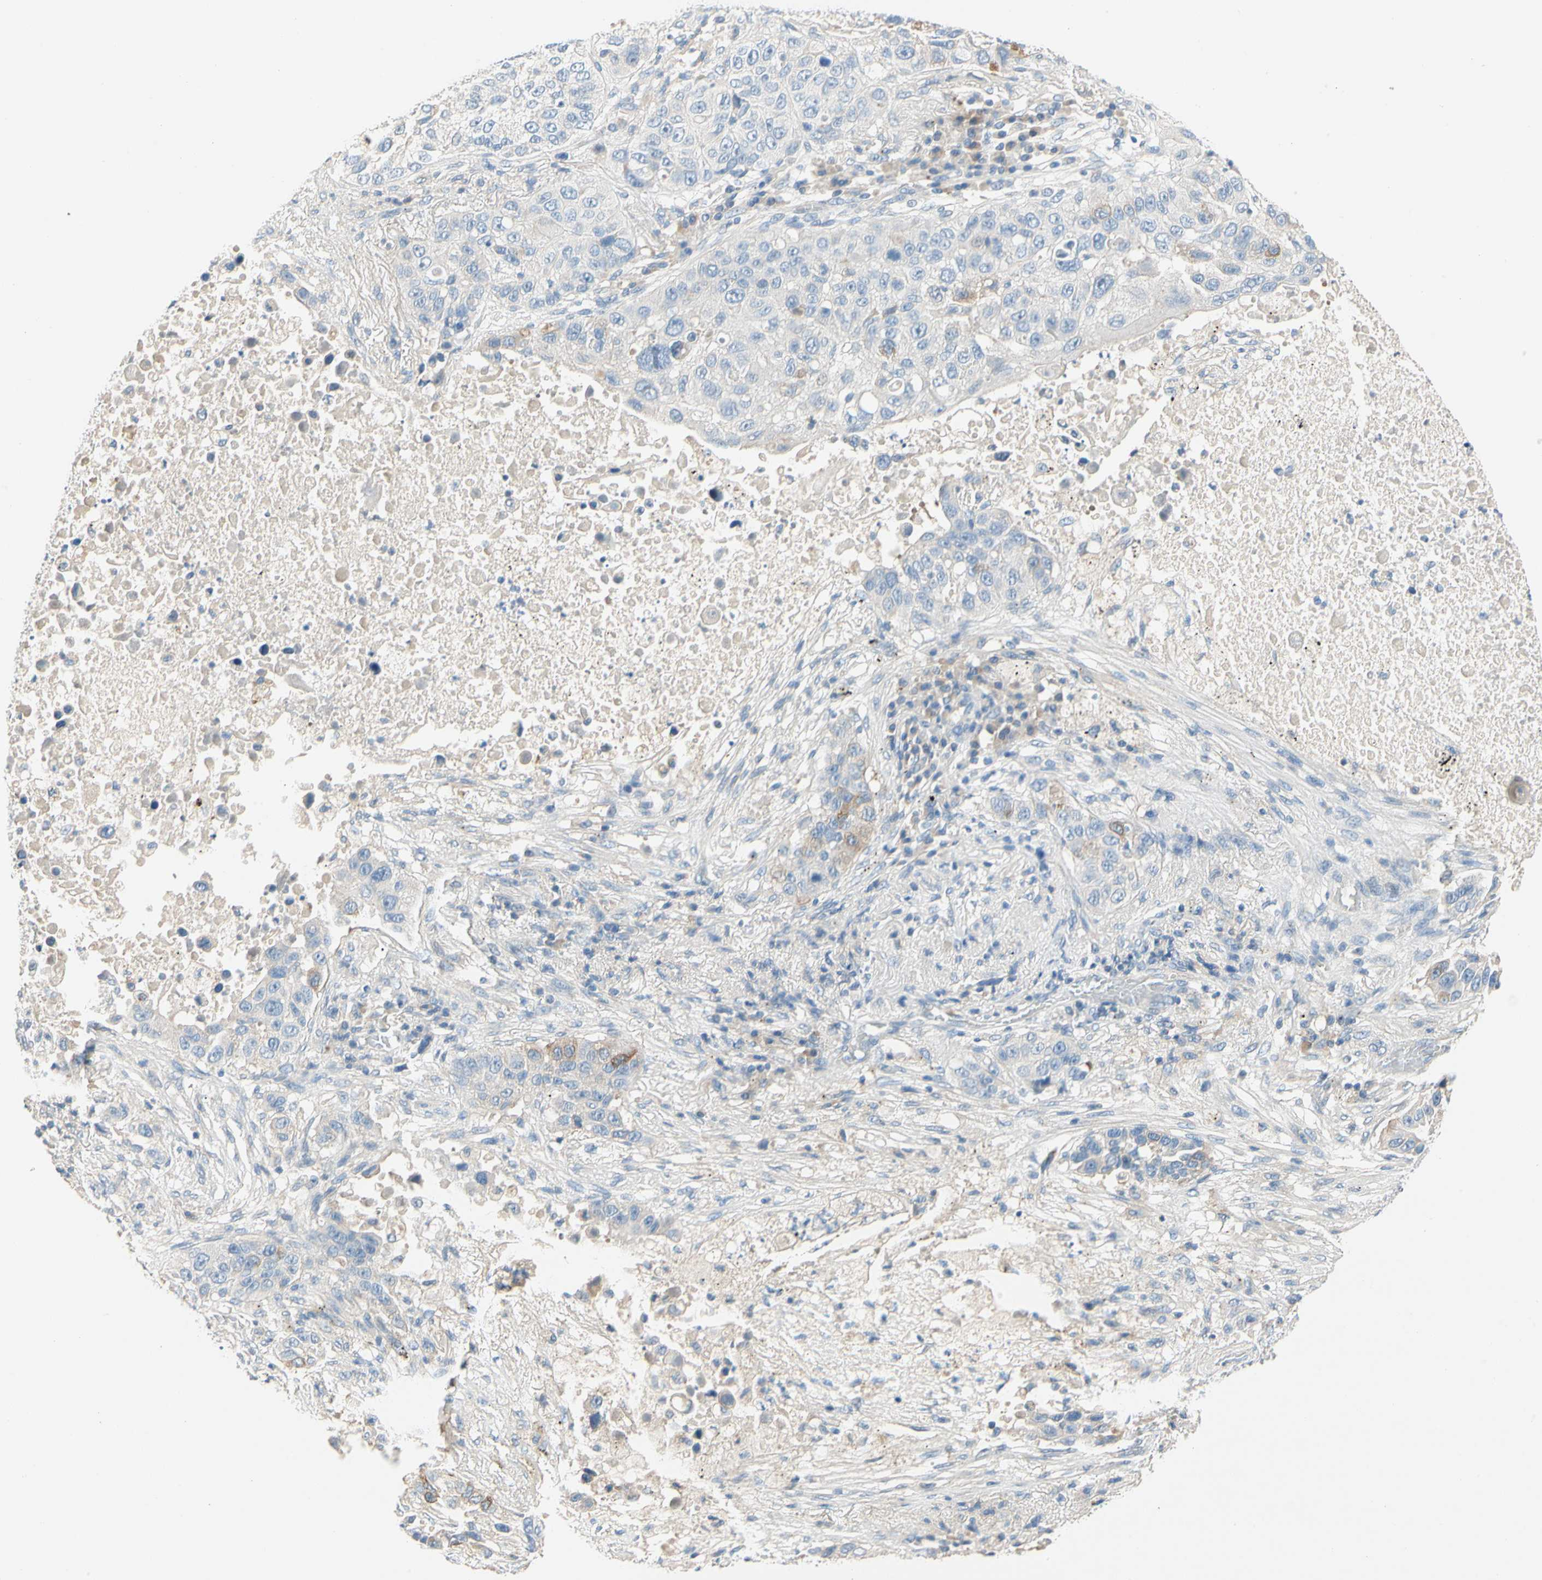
{"staining": {"intensity": "moderate", "quantity": "<25%", "location": "cytoplasmic/membranous"}, "tissue": "lung cancer", "cell_type": "Tumor cells", "image_type": "cancer", "snomed": [{"axis": "morphology", "description": "Squamous cell carcinoma, NOS"}, {"axis": "topography", "description": "Lung"}], "caption": "Protein expression by immunohistochemistry shows moderate cytoplasmic/membranous staining in about <25% of tumor cells in lung cancer (squamous cell carcinoma).", "gene": "CCM2L", "patient": {"sex": "male", "age": 57}}